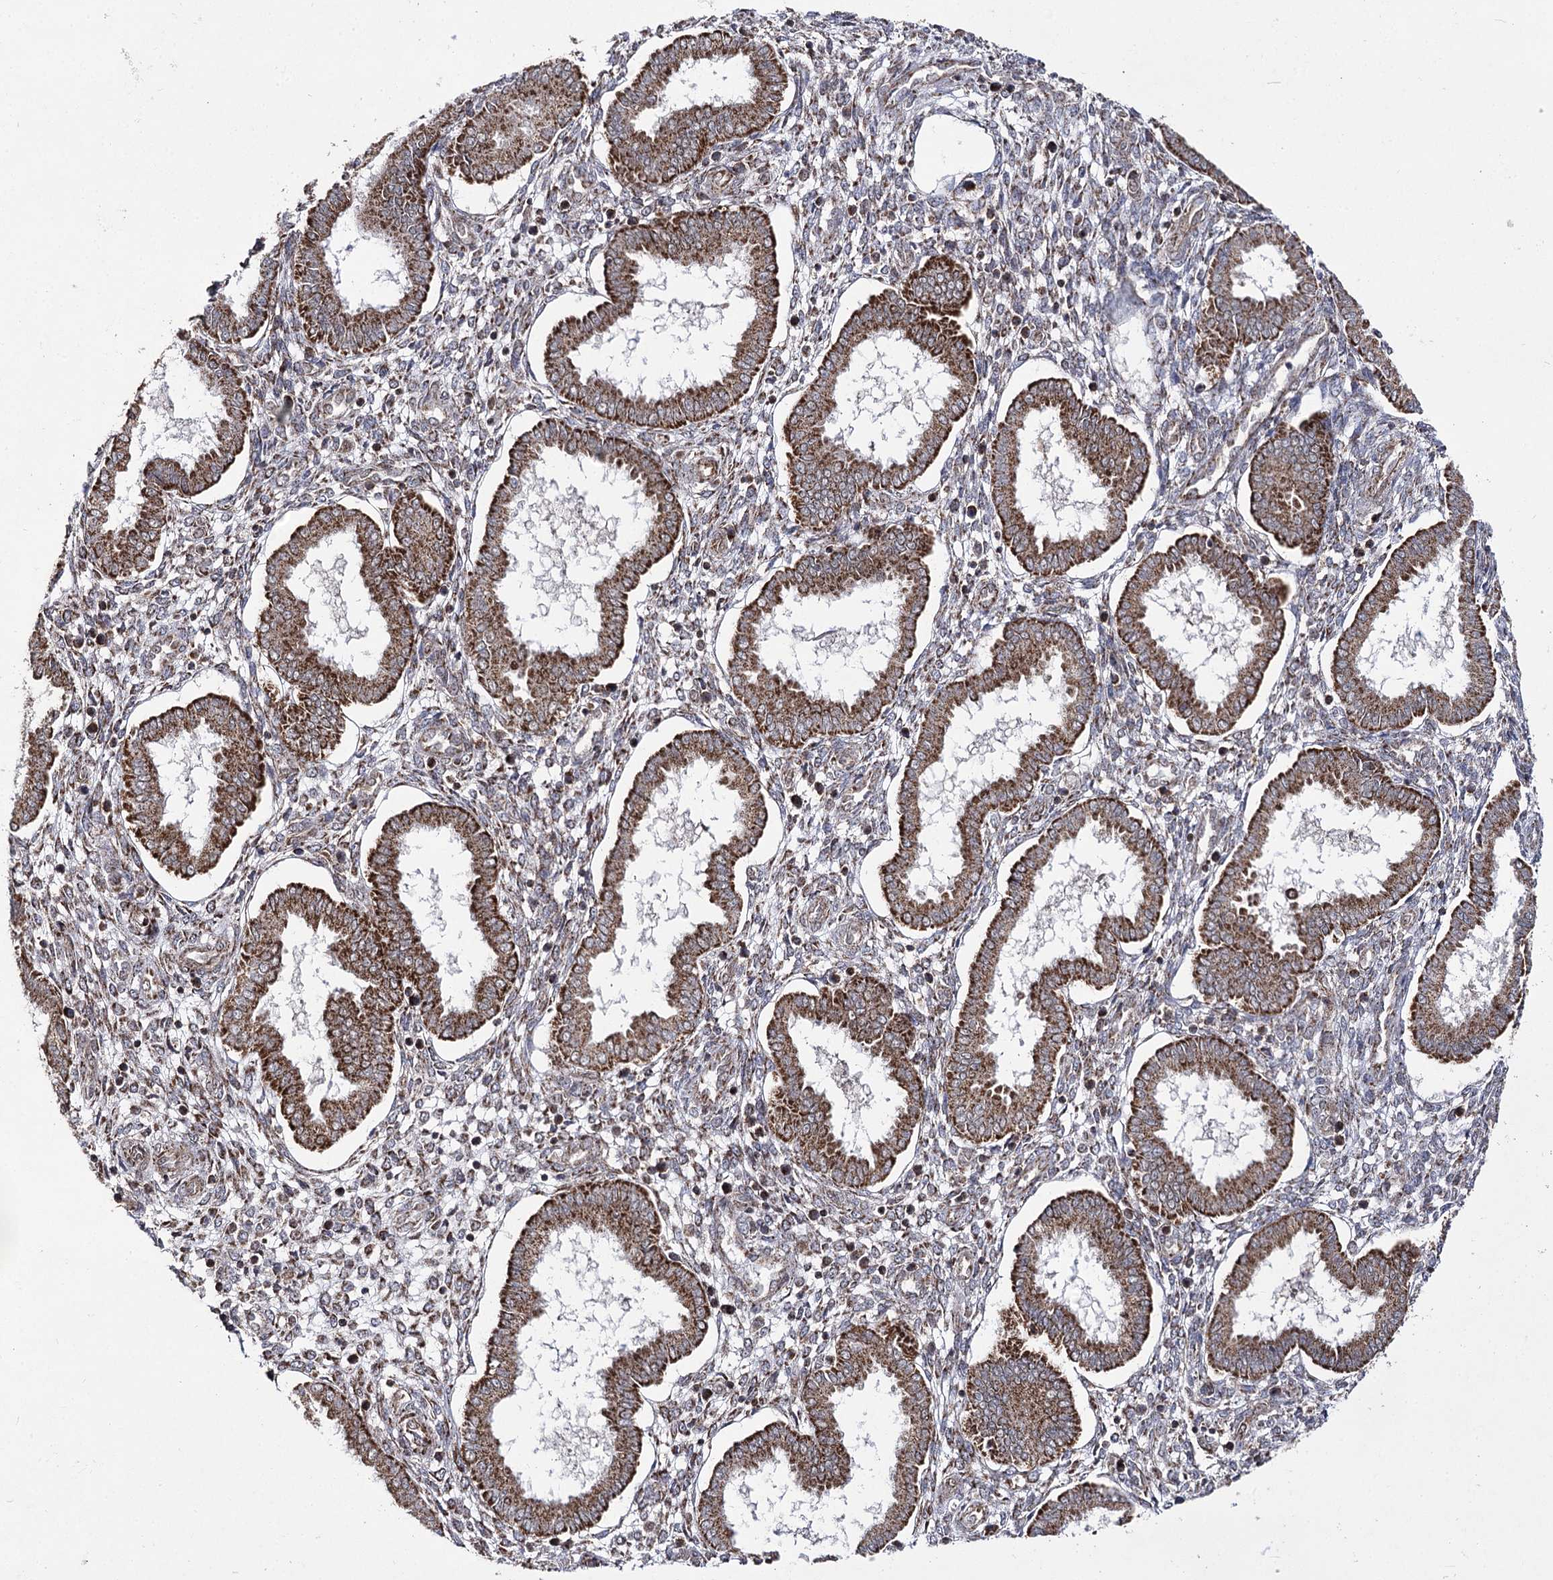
{"staining": {"intensity": "weak", "quantity": "25%-75%", "location": "cytoplasmic/membranous"}, "tissue": "endometrium", "cell_type": "Cells in endometrial stroma", "image_type": "normal", "snomed": [{"axis": "morphology", "description": "Normal tissue, NOS"}, {"axis": "topography", "description": "Endometrium"}], "caption": "This image exhibits IHC staining of benign endometrium, with low weak cytoplasmic/membranous expression in approximately 25%-75% of cells in endometrial stroma.", "gene": "SLC4A1AP", "patient": {"sex": "female", "age": 24}}